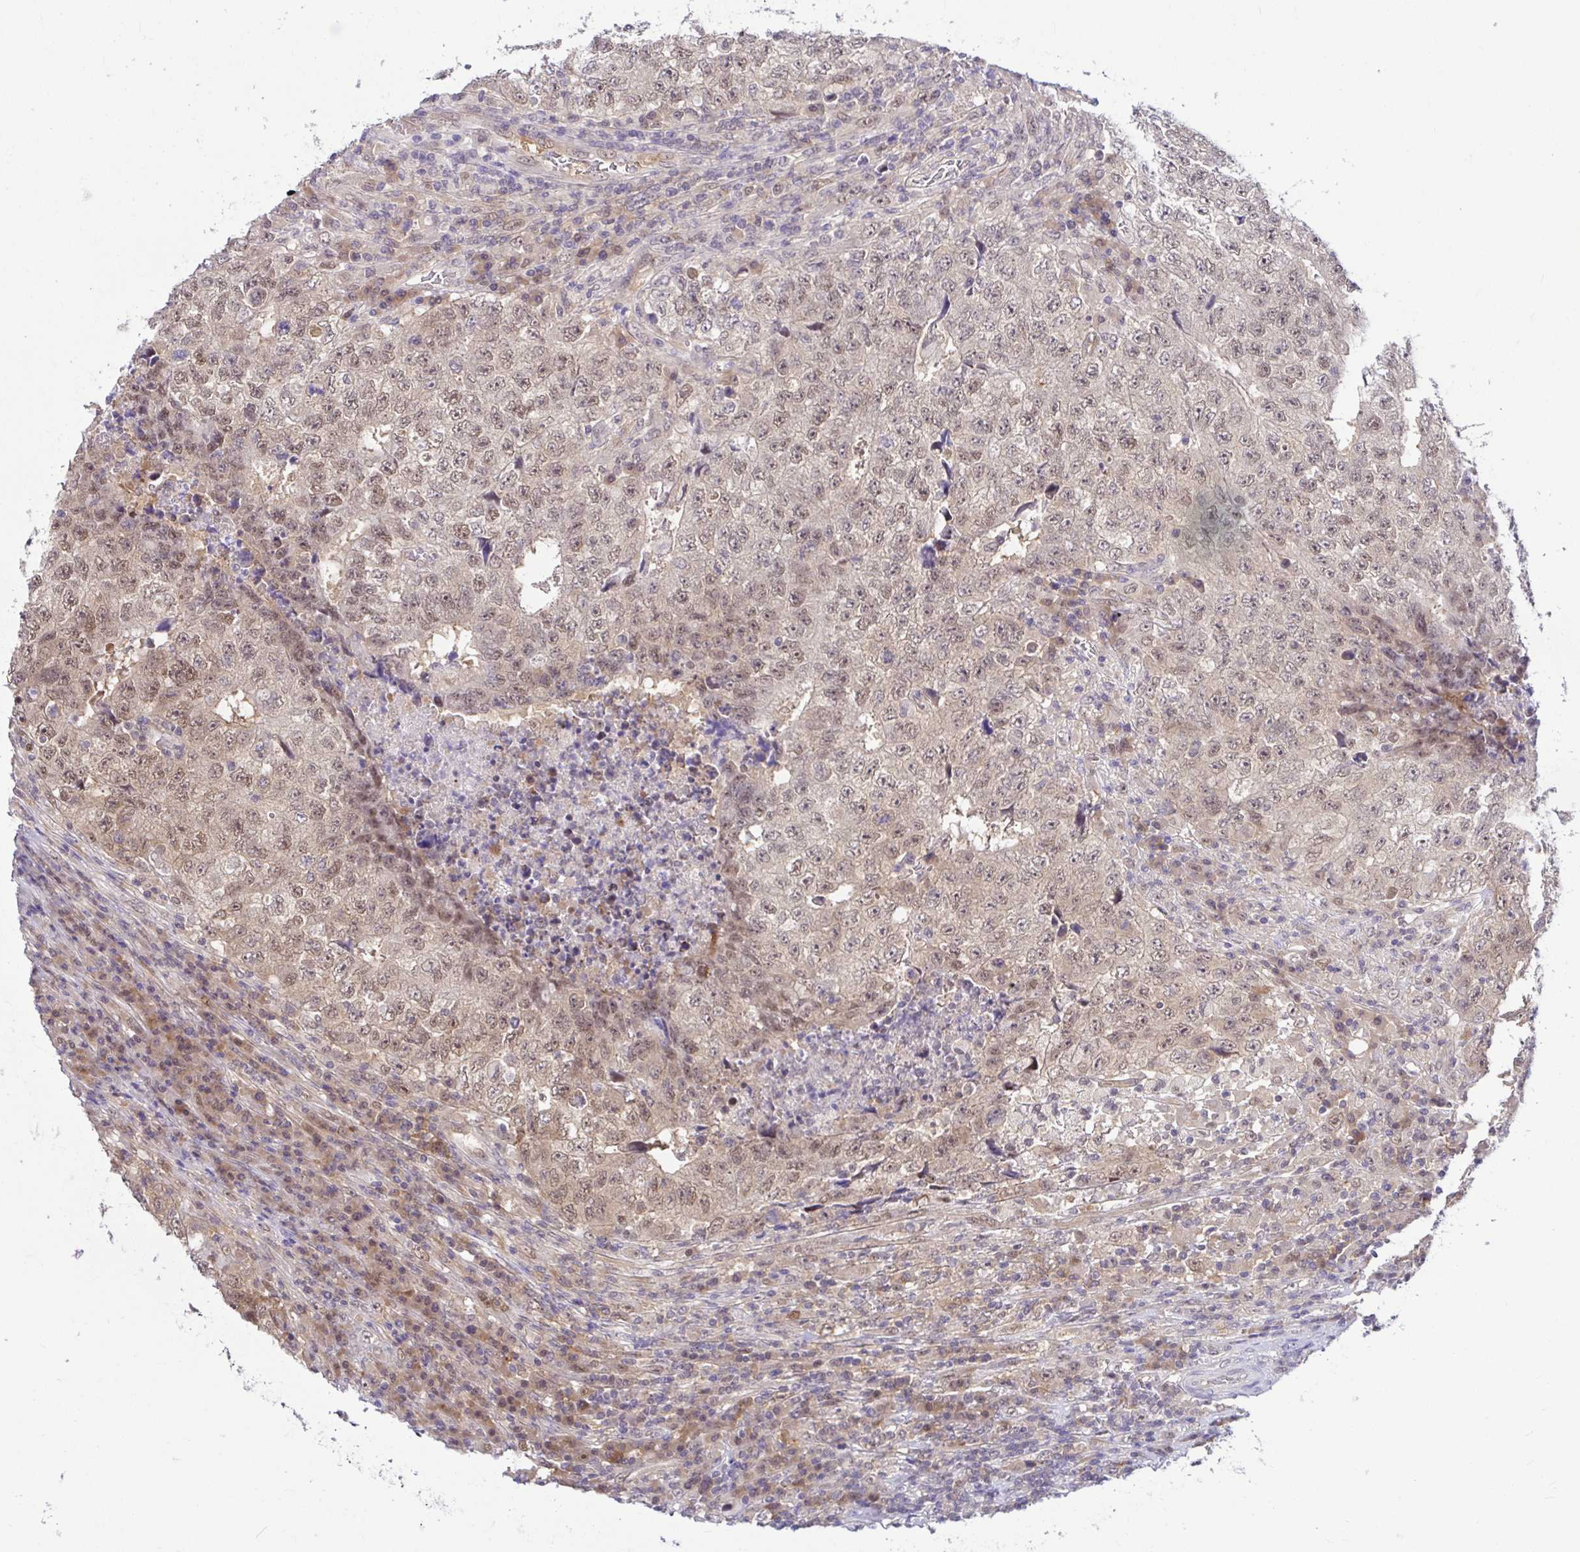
{"staining": {"intensity": "moderate", "quantity": ">75%", "location": "nuclear"}, "tissue": "testis cancer", "cell_type": "Tumor cells", "image_type": "cancer", "snomed": [{"axis": "morphology", "description": "Necrosis, NOS"}, {"axis": "morphology", "description": "Carcinoma, Embryonal, NOS"}, {"axis": "topography", "description": "Testis"}], "caption": "Embryonal carcinoma (testis) stained for a protein (brown) shows moderate nuclear positive staining in approximately >75% of tumor cells.", "gene": "PSMD3", "patient": {"sex": "male", "age": 19}}